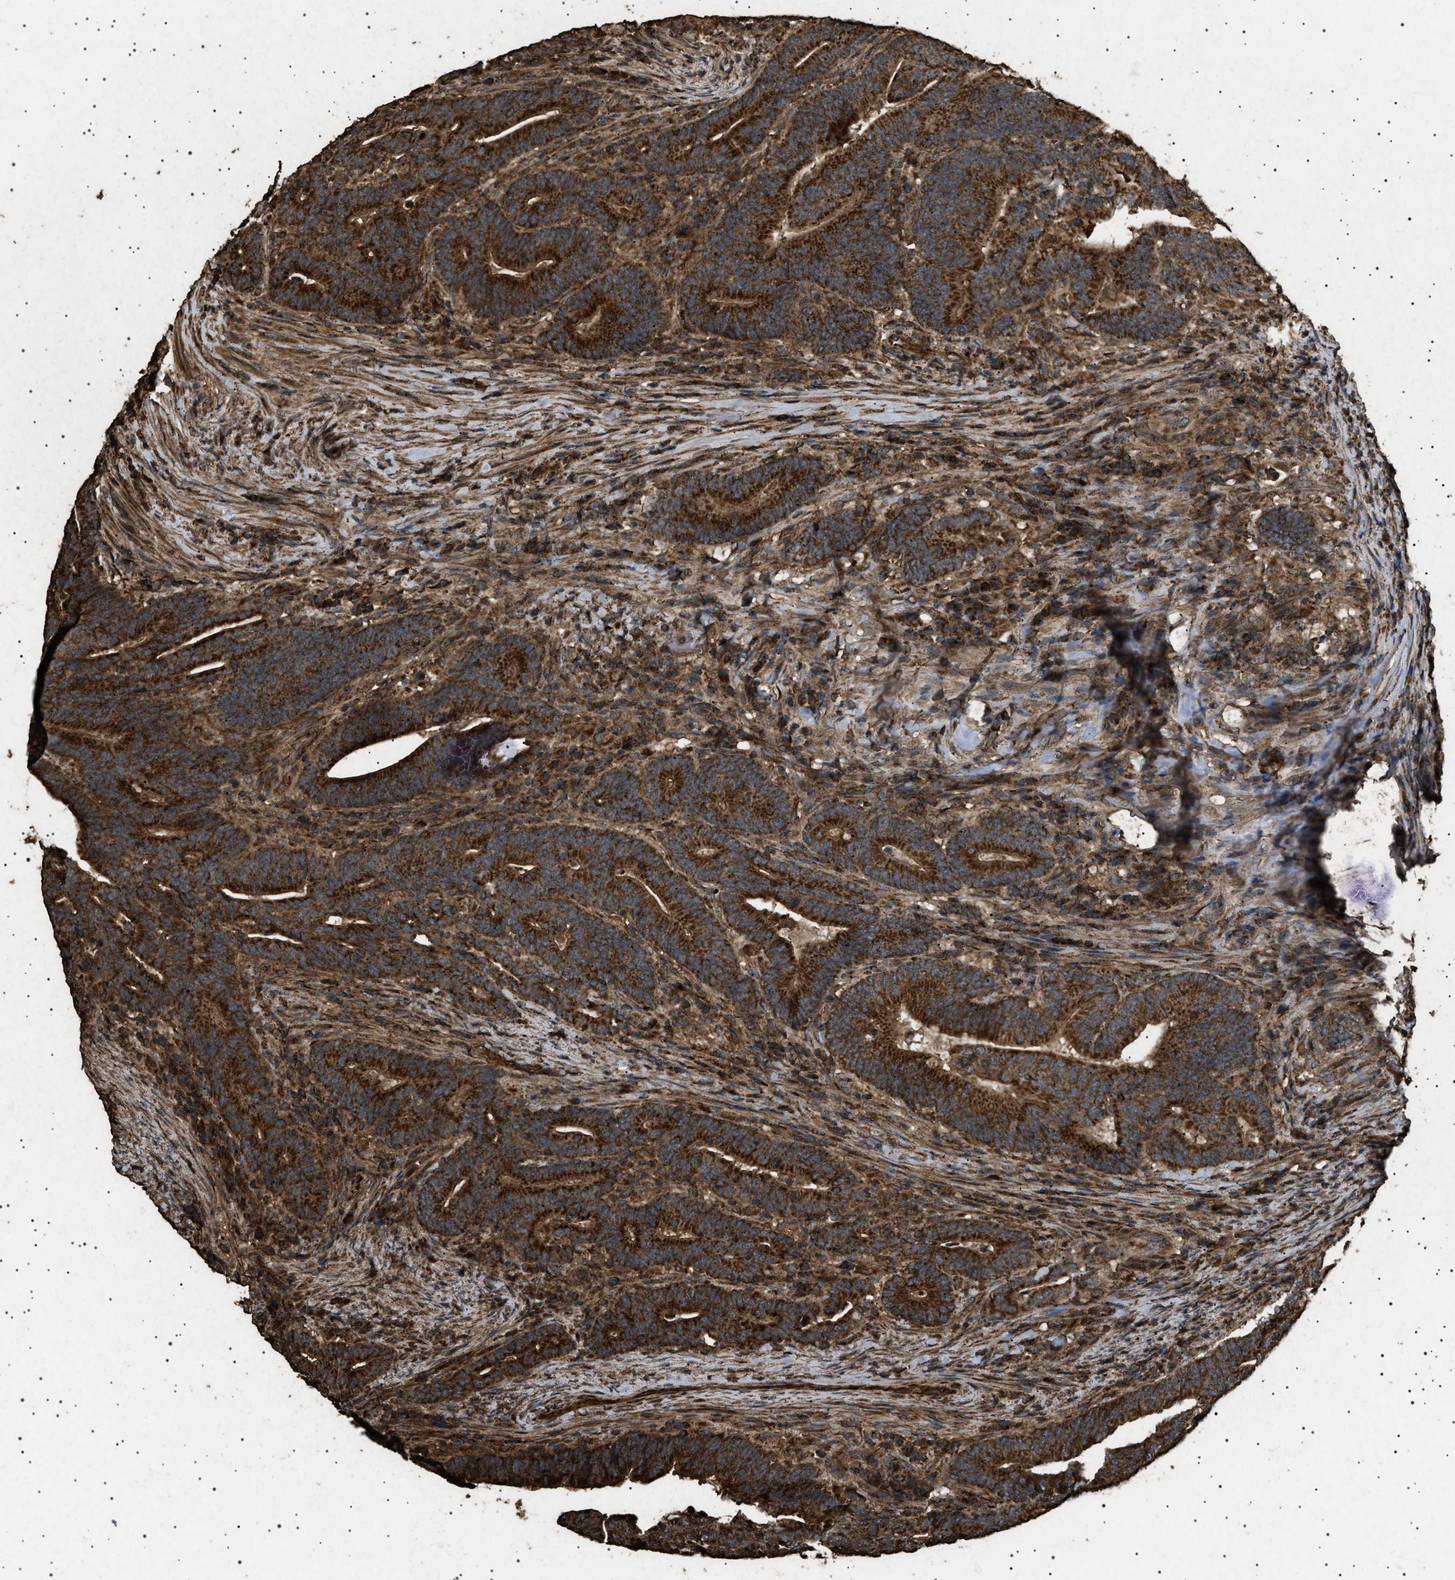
{"staining": {"intensity": "strong", "quantity": ">75%", "location": "cytoplasmic/membranous"}, "tissue": "colorectal cancer", "cell_type": "Tumor cells", "image_type": "cancer", "snomed": [{"axis": "morphology", "description": "Normal tissue, NOS"}, {"axis": "morphology", "description": "Adenocarcinoma, NOS"}, {"axis": "topography", "description": "Colon"}], "caption": "This is a histology image of immunohistochemistry staining of colorectal cancer, which shows strong staining in the cytoplasmic/membranous of tumor cells.", "gene": "CYRIA", "patient": {"sex": "female", "age": 66}}